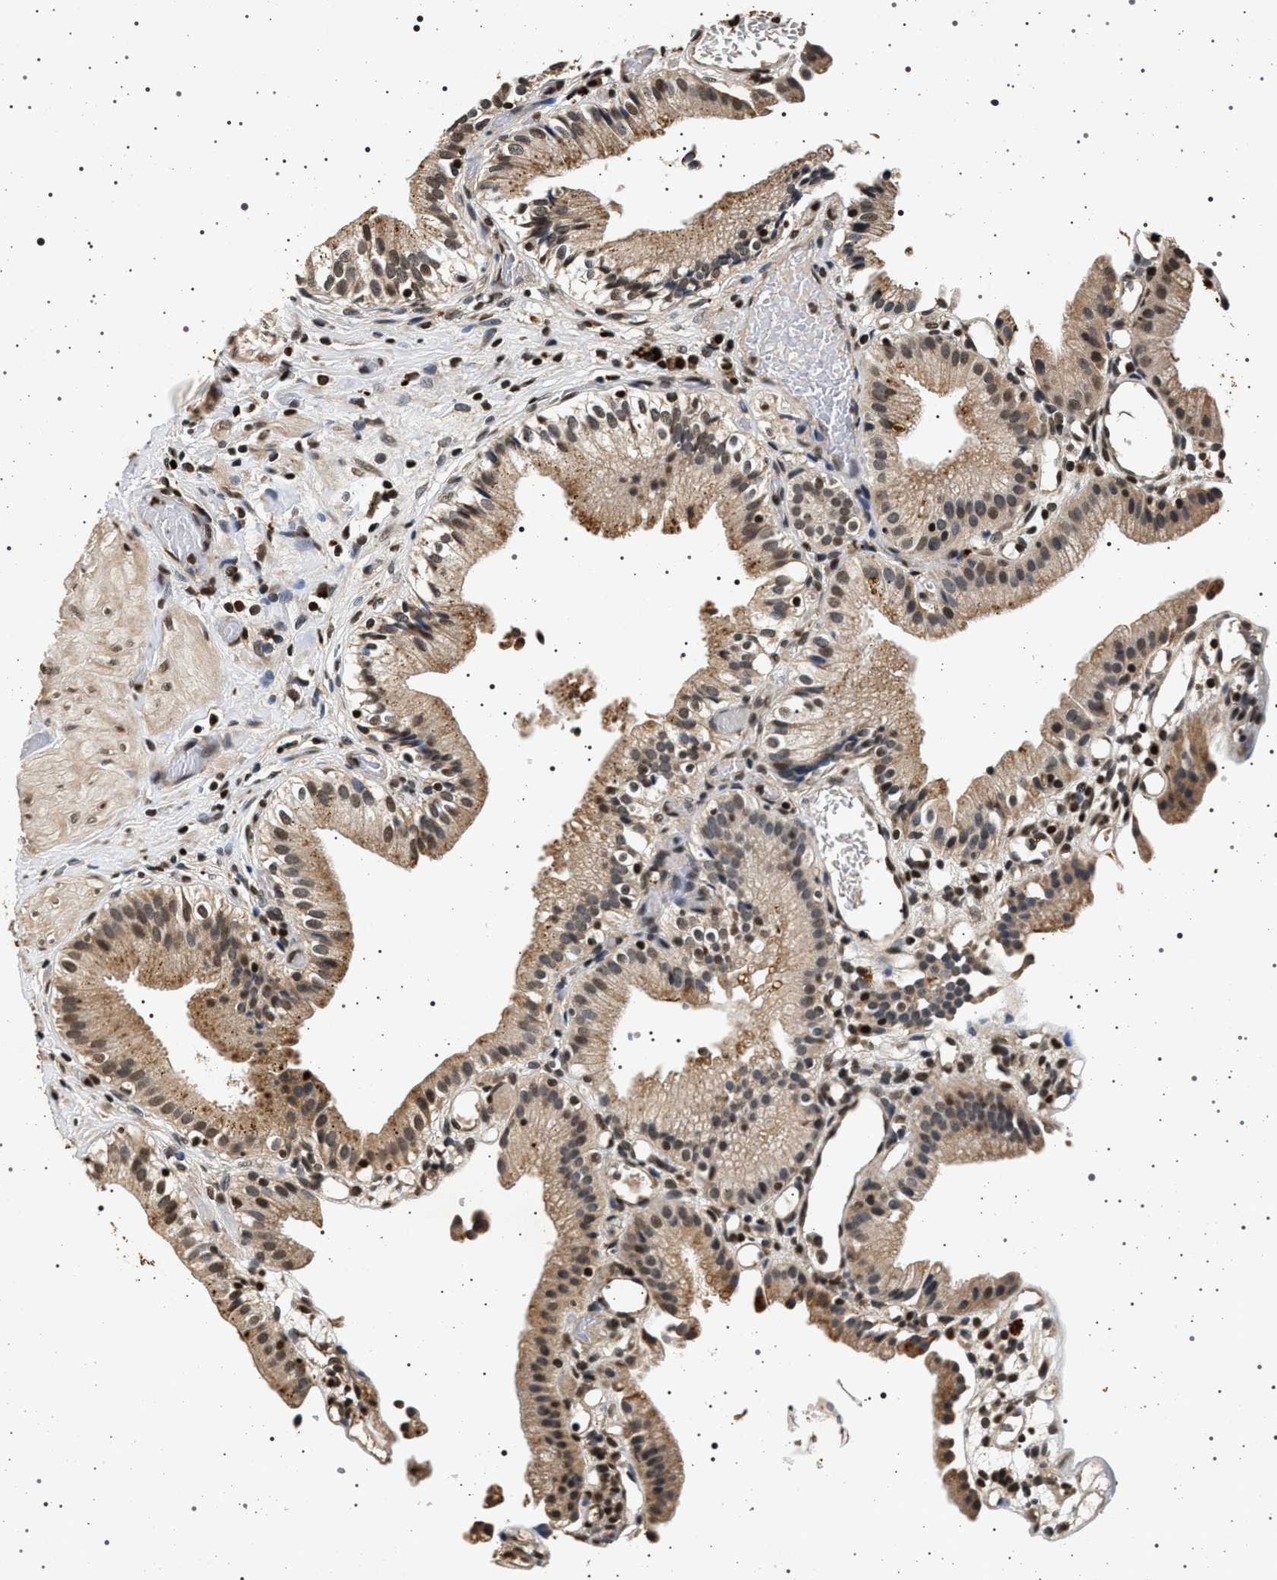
{"staining": {"intensity": "moderate", "quantity": ">75%", "location": "cytoplasmic/membranous,nuclear"}, "tissue": "gallbladder", "cell_type": "Glandular cells", "image_type": "normal", "snomed": [{"axis": "morphology", "description": "Normal tissue, NOS"}, {"axis": "topography", "description": "Gallbladder"}], "caption": "Gallbladder stained with DAB immunohistochemistry exhibits medium levels of moderate cytoplasmic/membranous,nuclear staining in about >75% of glandular cells.", "gene": "CDKN1B", "patient": {"sex": "male", "age": 65}}